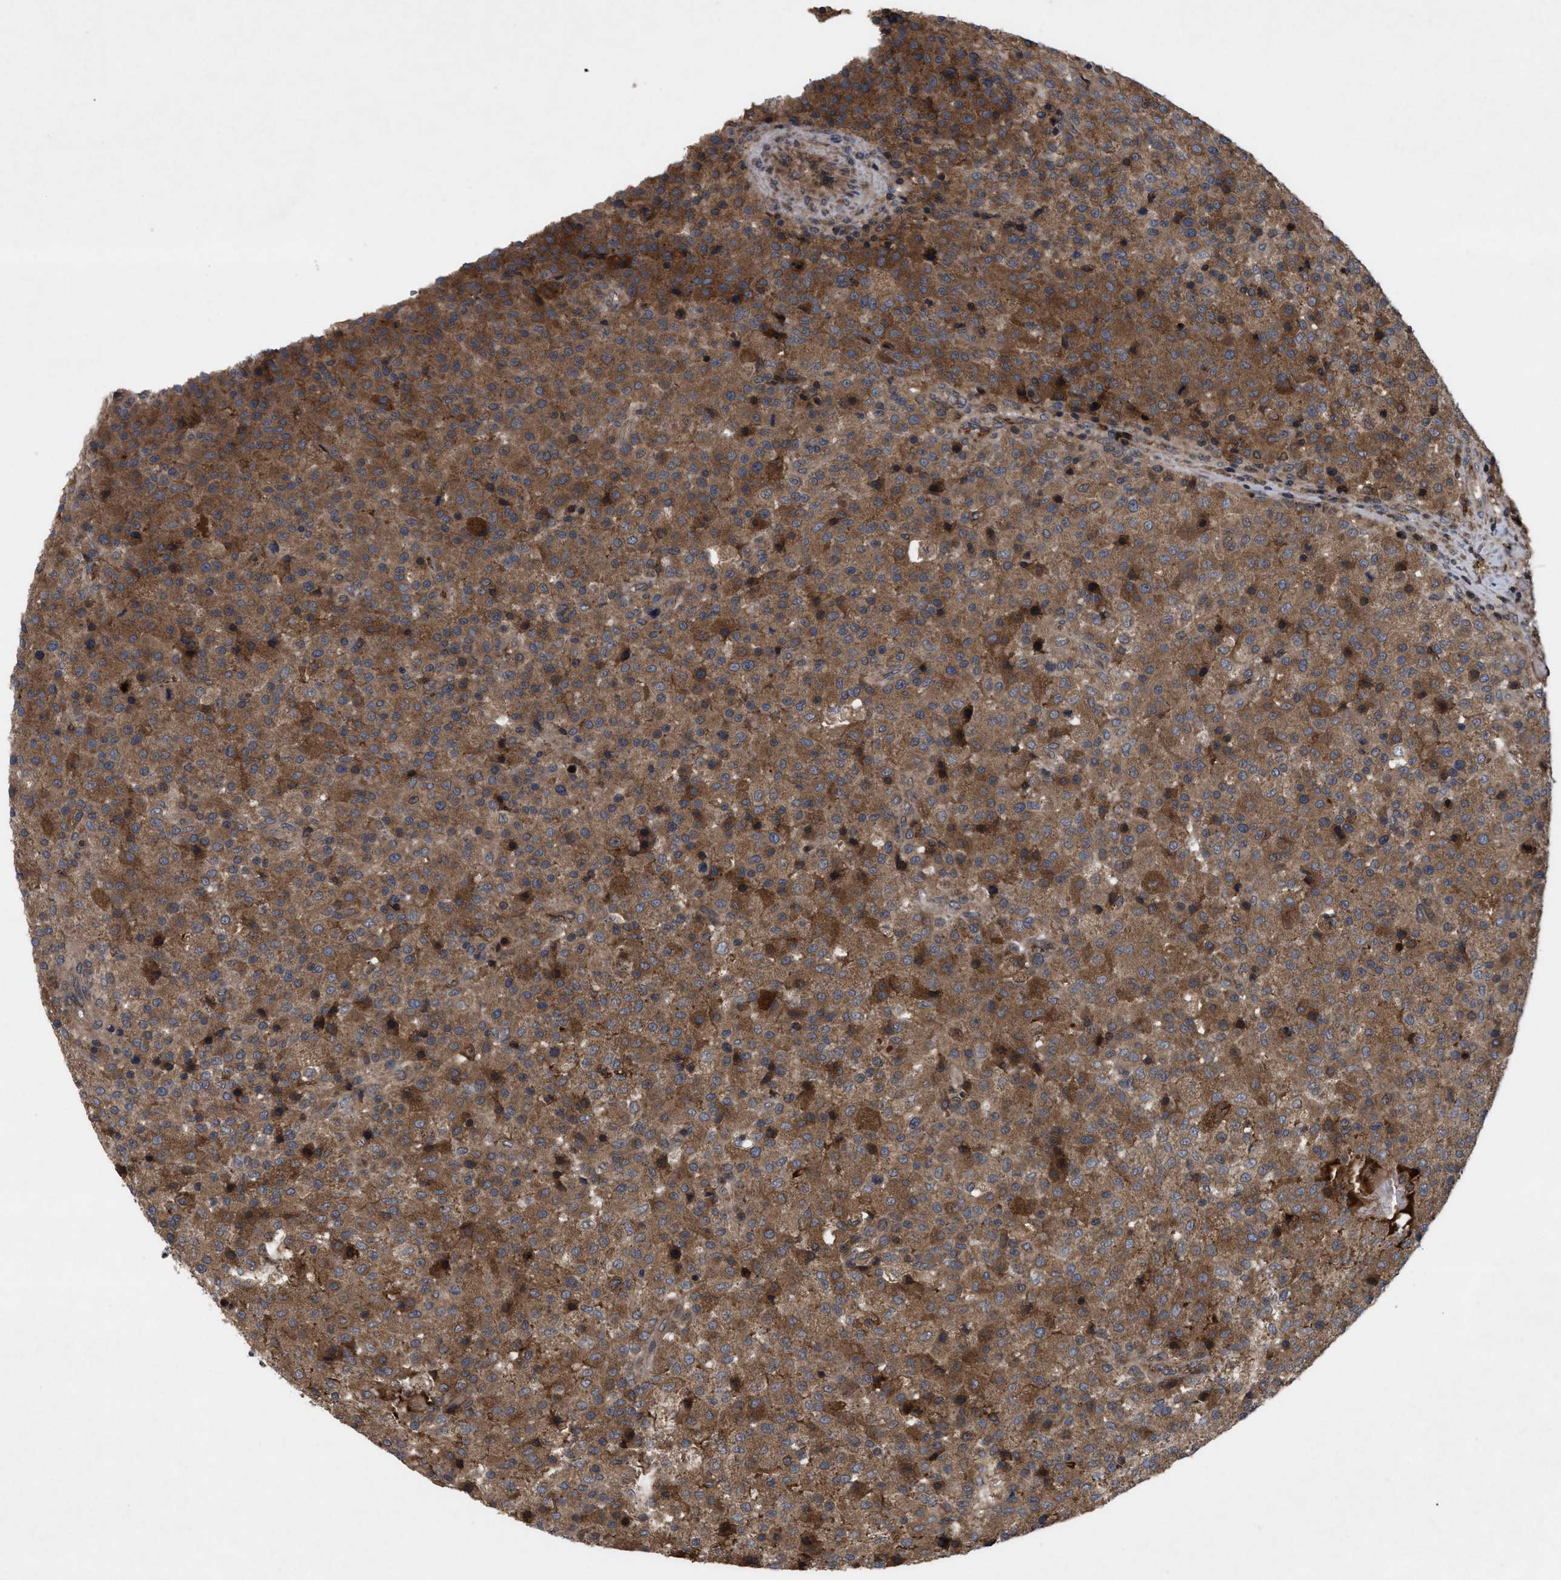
{"staining": {"intensity": "moderate", "quantity": ">75%", "location": "cytoplasmic/membranous"}, "tissue": "testis cancer", "cell_type": "Tumor cells", "image_type": "cancer", "snomed": [{"axis": "morphology", "description": "Seminoma, NOS"}, {"axis": "topography", "description": "Testis"}], "caption": "There is medium levels of moderate cytoplasmic/membranous staining in tumor cells of testis cancer, as demonstrated by immunohistochemical staining (brown color).", "gene": "RAB2A", "patient": {"sex": "male", "age": 59}}